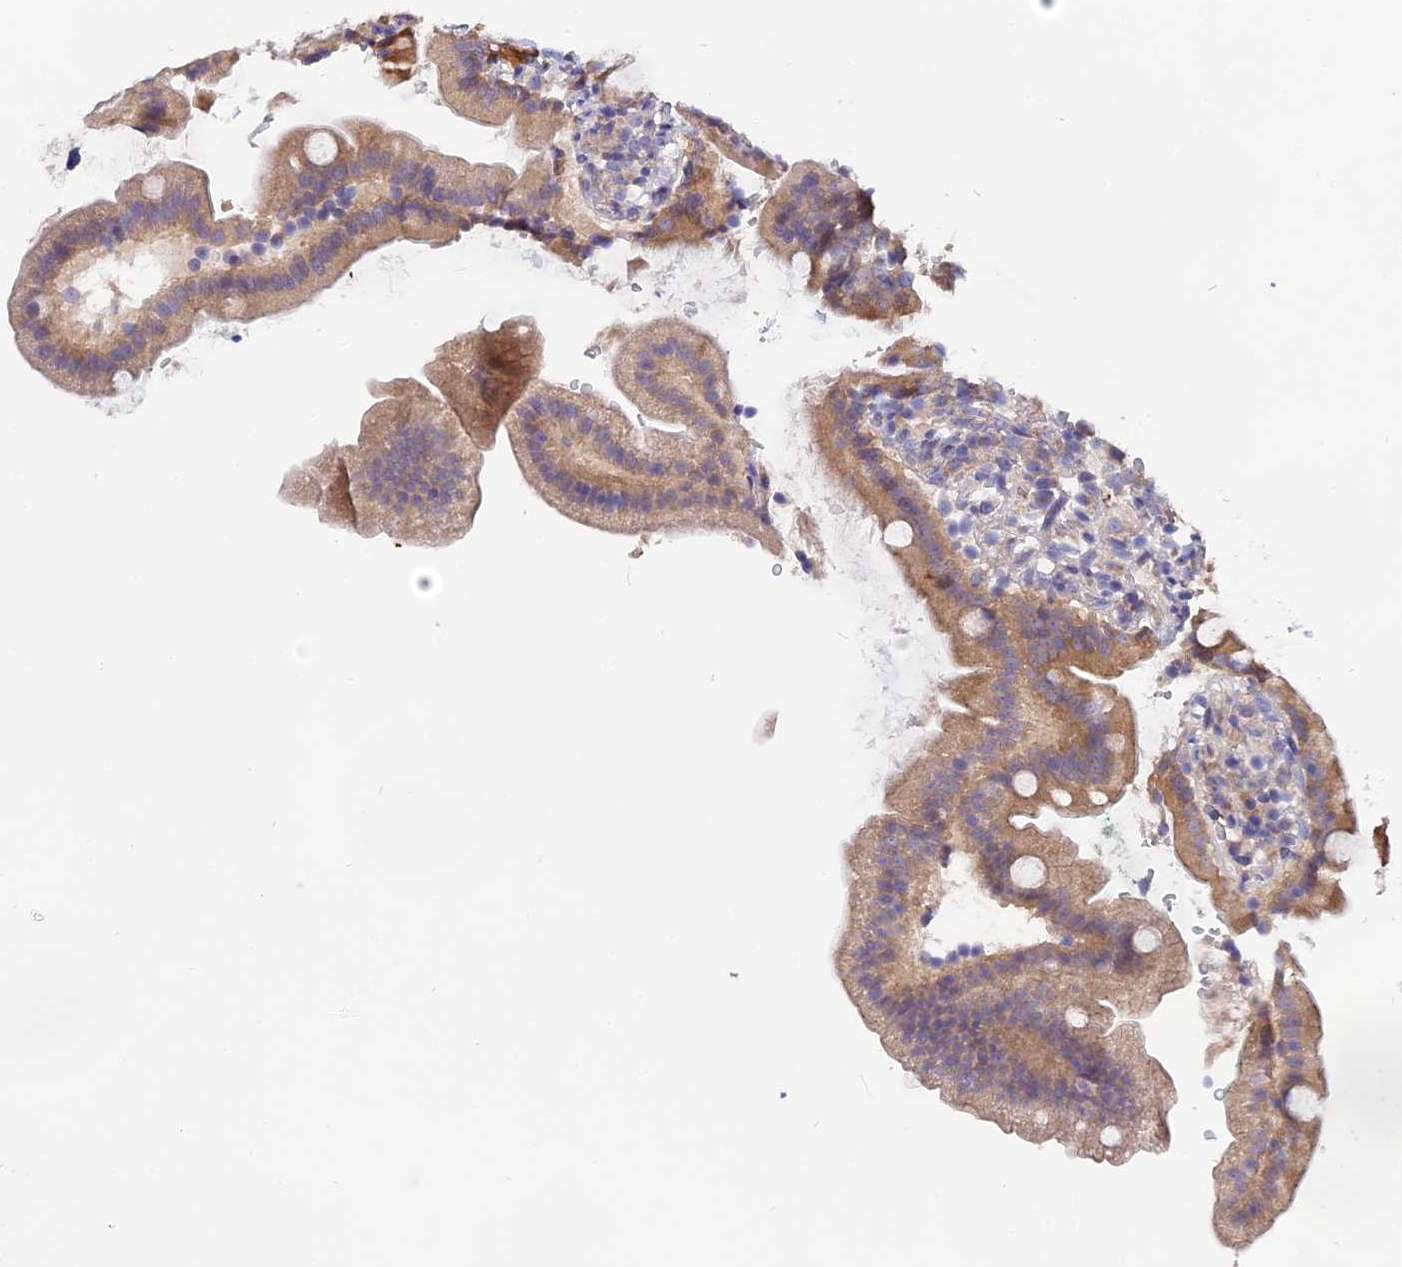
{"staining": {"intensity": "strong", "quantity": "<25%", "location": "cytoplasmic/membranous"}, "tissue": "duodenum", "cell_type": "Glandular cells", "image_type": "normal", "snomed": [{"axis": "morphology", "description": "Normal tissue, NOS"}, {"axis": "topography", "description": "Duodenum"}], "caption": "High-magnification brightfield microscopy of unremarkable duodenum stained with DAB (brown) and counterstained with hematoxylin (blue). glandular cells exhibit strong cytoplasmic/membranous staining is appreciated in approximately<25% of cells. (DAB (3,3'-diaminobenzidine) IHC with brightfield microscopy, high magnification).", "gene": "TENT4B", "patient": {"sex": "female", "age": 67}}